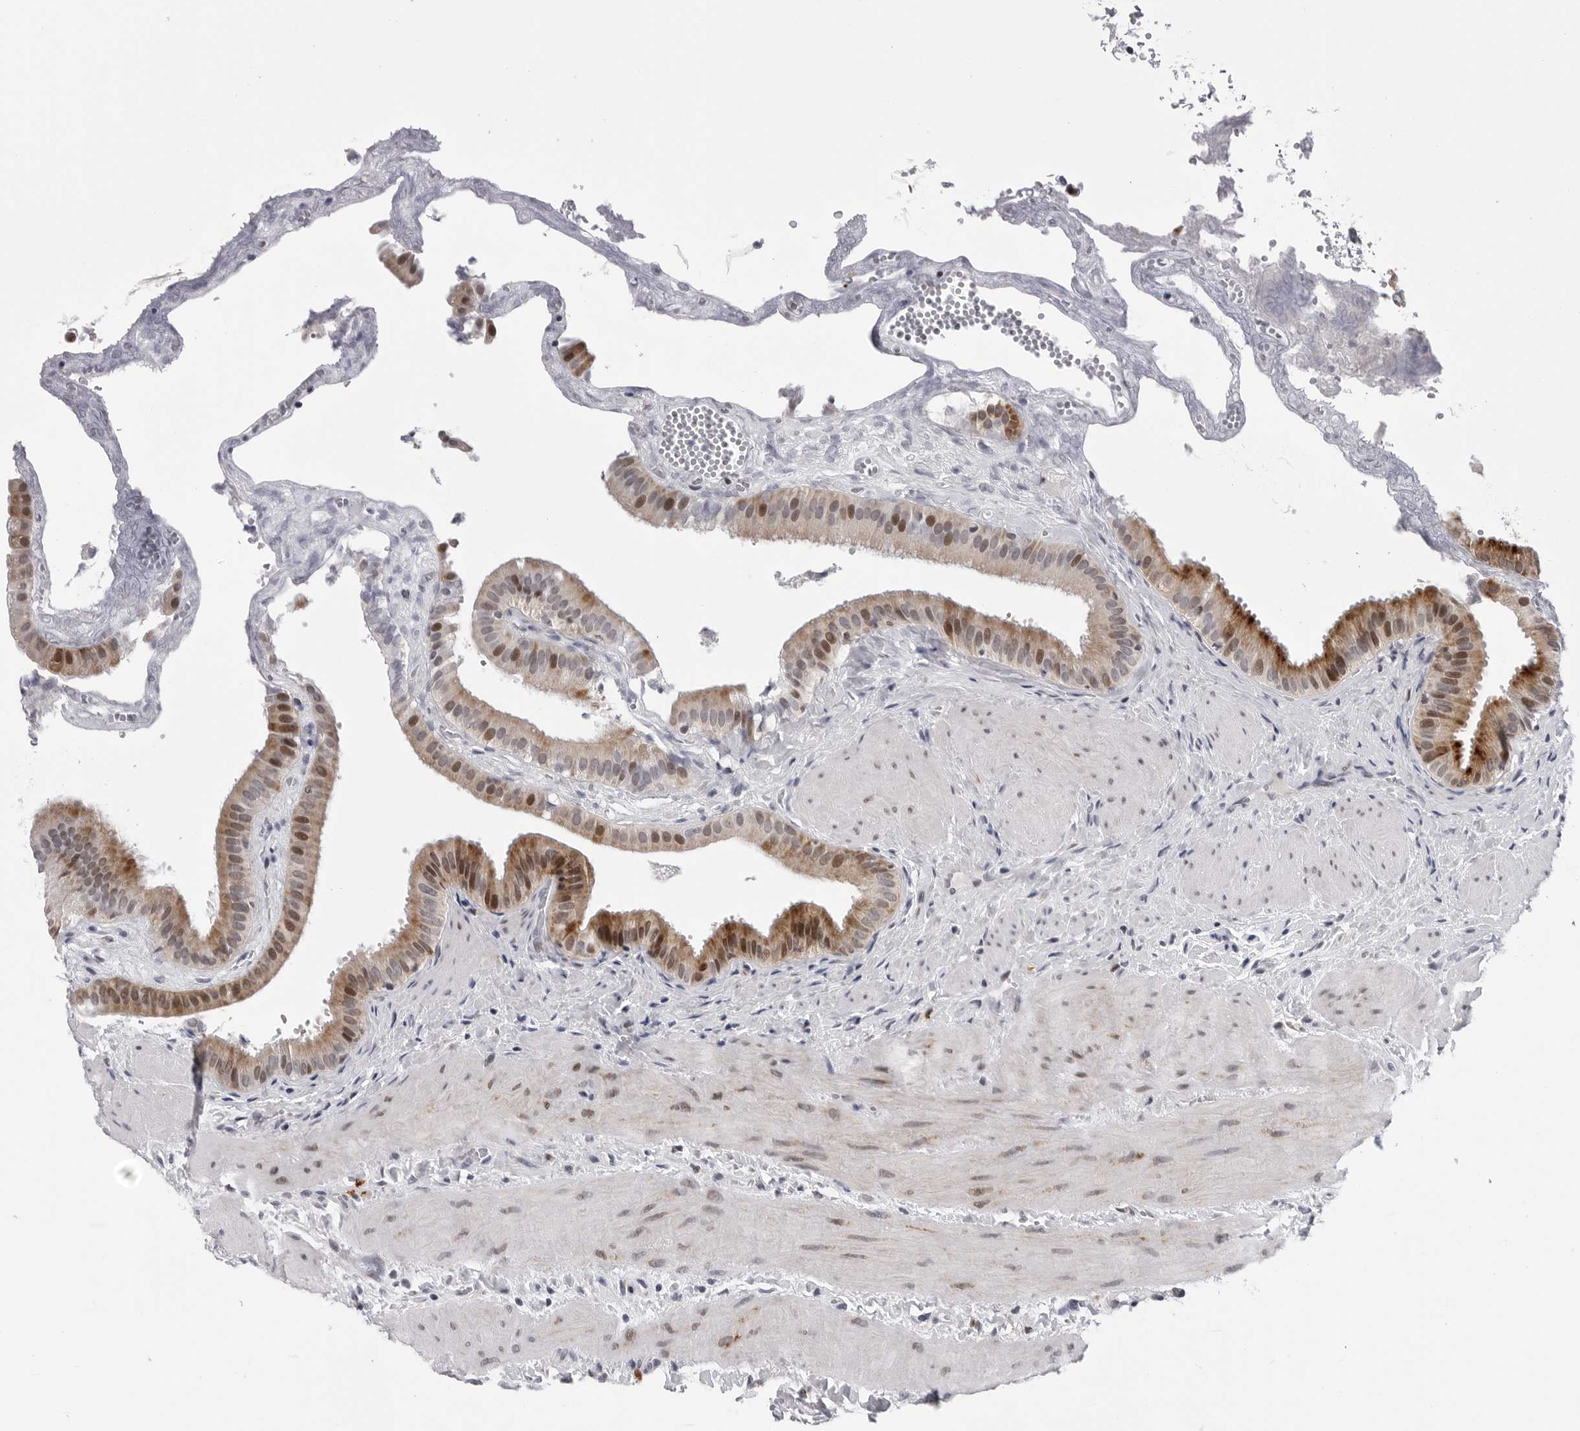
{"staining": {"intensity": "moderate", "quantity": ">75%", "location": "cytoplasmic/membranous,nuclear"}, "tissue": "gallbladder", "cell_type": "Glandular cells", "image_type": "normal", "snomed": [{"axis": "morphology", "description": "Normal tissue, NOS"}, {"axis": "topography", "description": "Gallbladder"}], "caption": "An image of gallbladder stained for a protein reveals moderate cytoplasmic/membranous,nuclear brown staining in glandular cells. Immunohistochemistry stains the protein of interest in brown and the nuclei are stained blue.", "gene": "CDK20", "patient": {"sex": "male", "age": 55}}